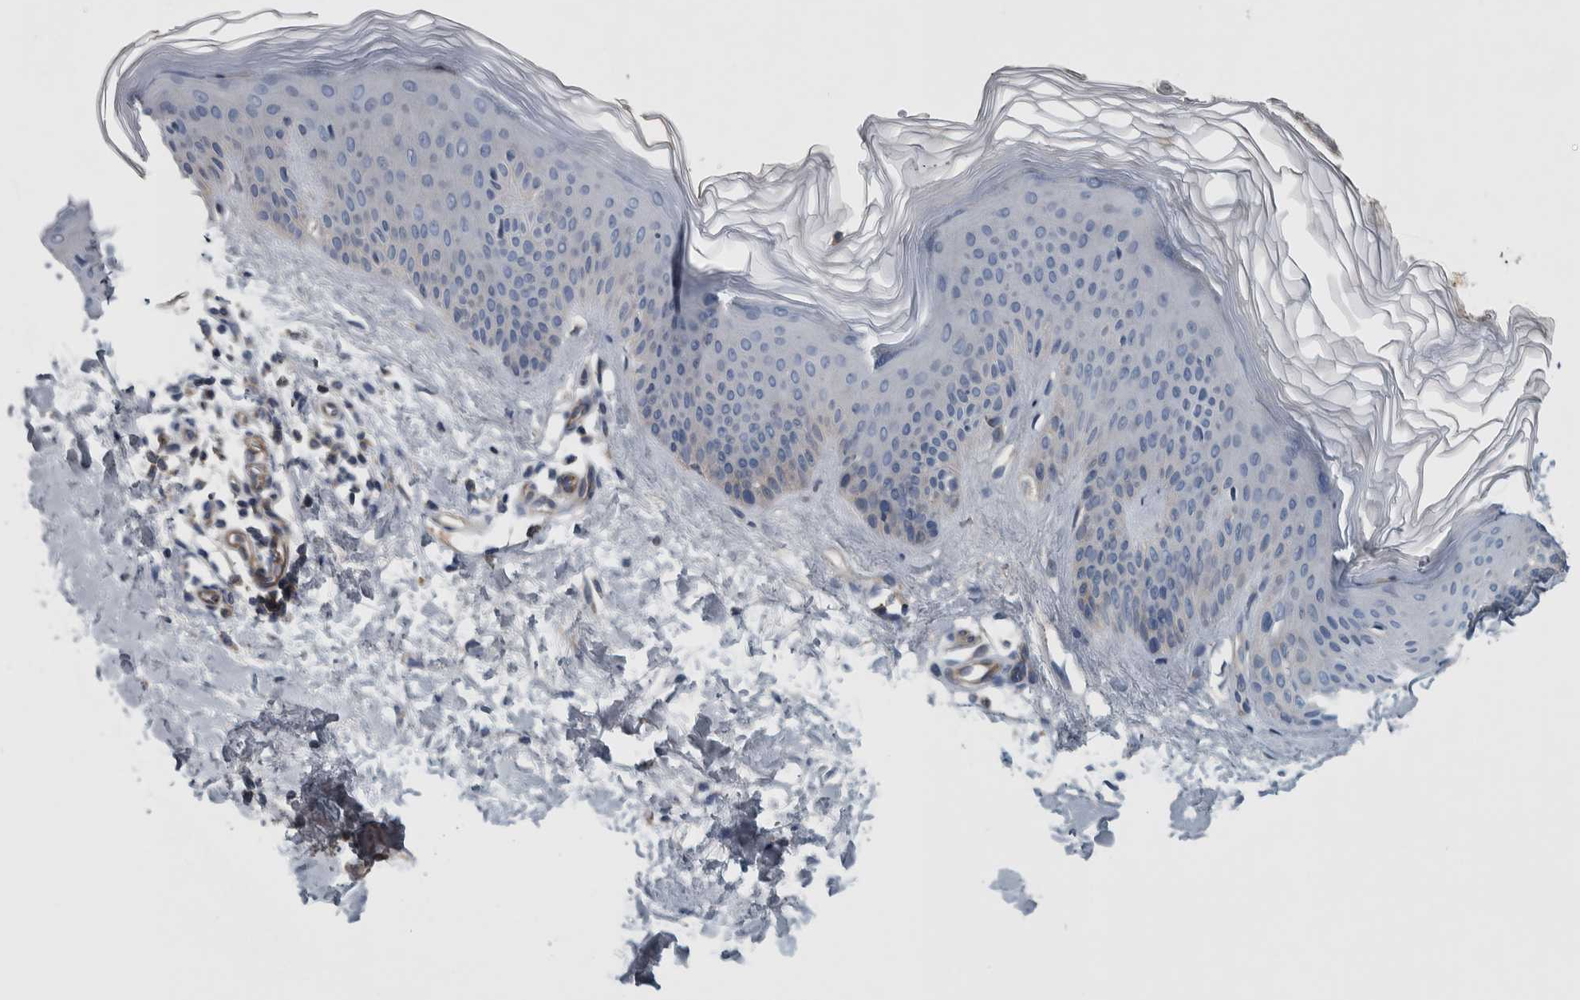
{"staining": {"intensity": "negative", "quantity": "none", "location": "none"}, "tissue": "skin", "cell_type": "Fibroblasts", "image_type": "normal", "snomed": [{"axis": "morphology", "description": "Normal tissue, NOS"}, {"axis": "morphology", "description": "Malignant melanoma, Metastatic site"}, {"axis": "topography", "description": "Skin"}], "caption": "Fibroblasts are negative for brown protein staining in unremarkable skin. (DAB immunohistochemistry, high magnification).", "gene": "SERPINC1", "patient": {"sex": "male", "age": 41}}